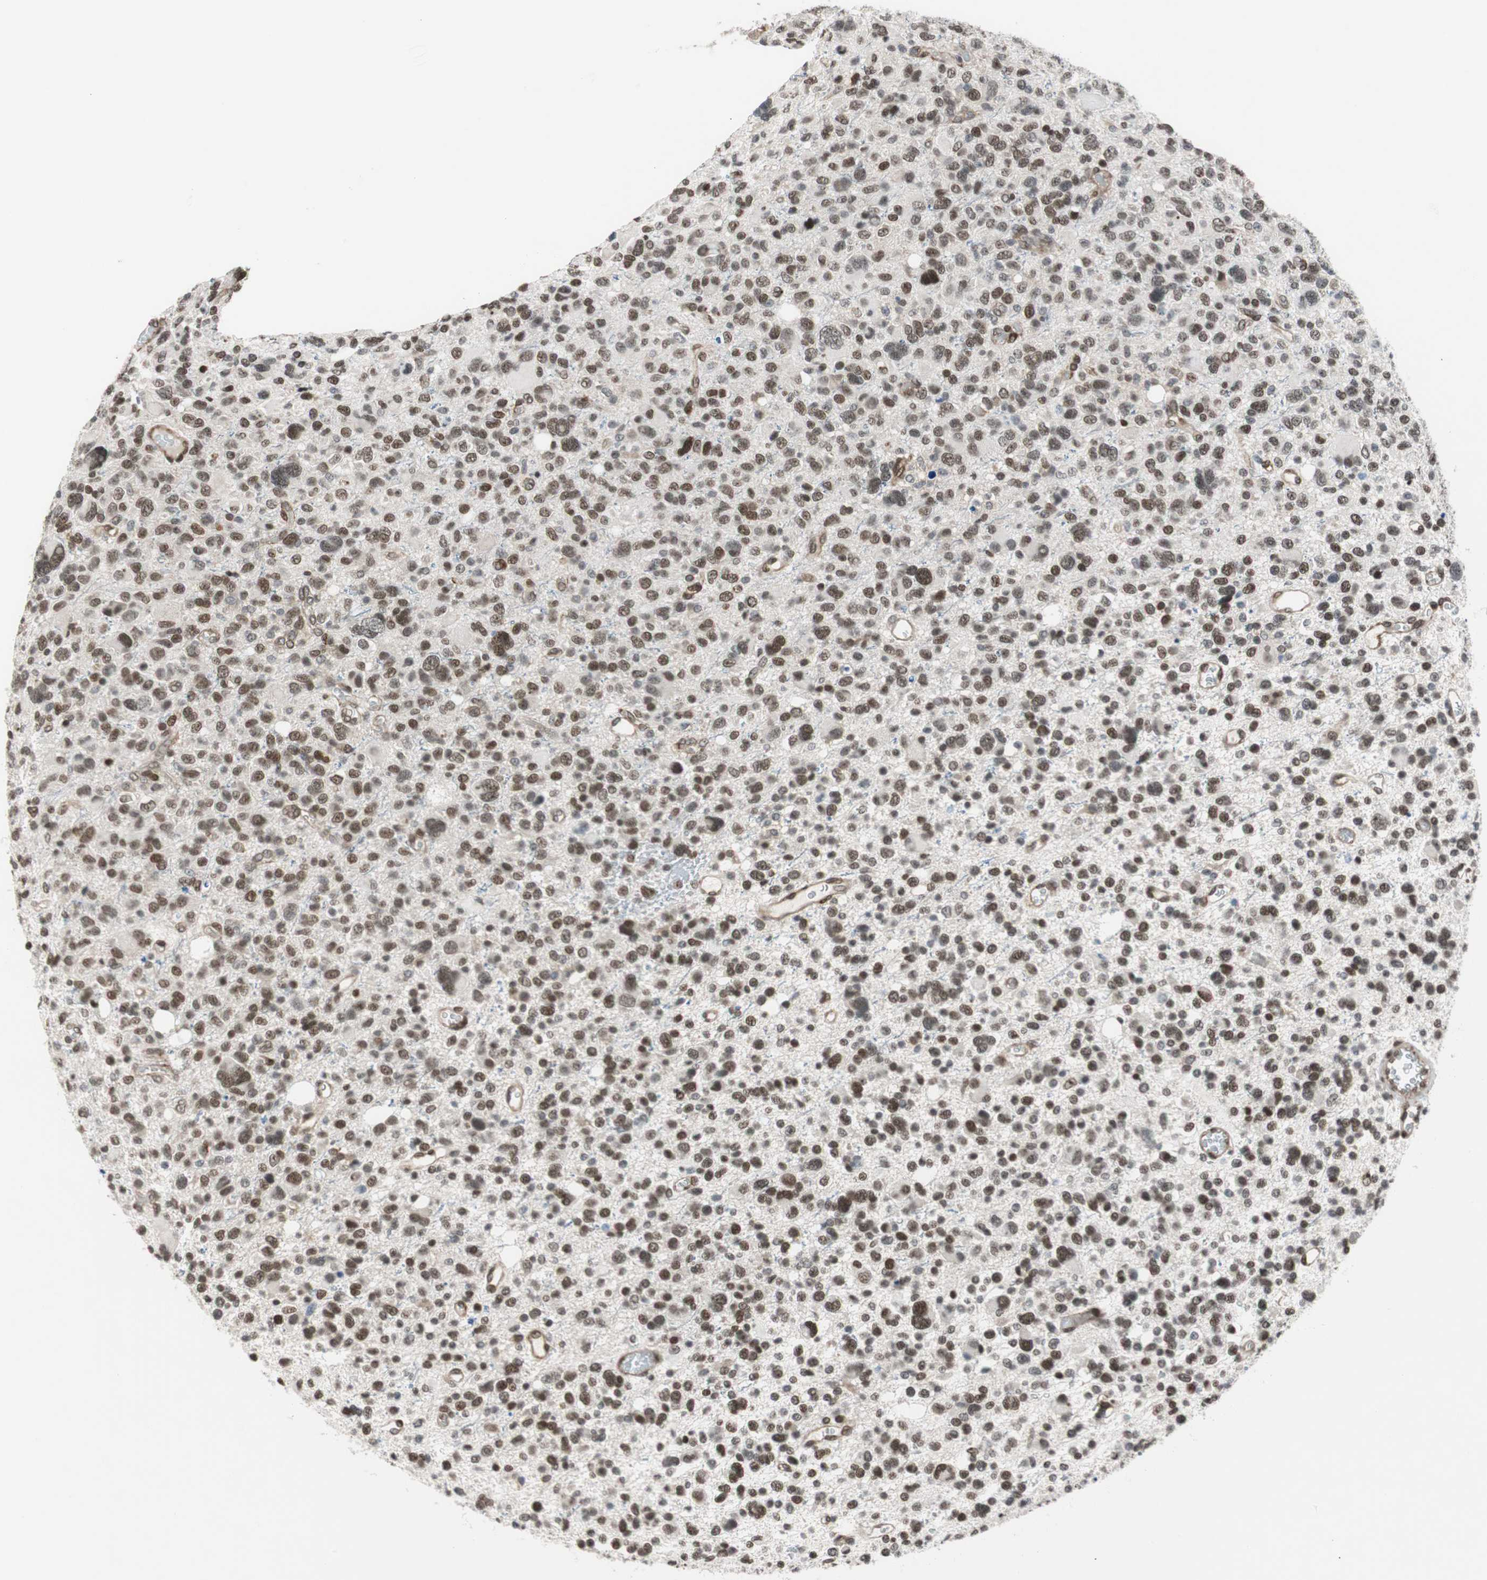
{"staining": {"intensity": "strong", "quantity": ">75%", "location": "nuclear"}, "tissue": "glioma", "cell_type": "Tumor cells", "image_type": "cancer", "snomed": [{"axis": "morphology", "description": "Glioma, malignant, High grade"}, {"axis": "topography", "description": "Brain"}], "caption": "Immunohistochemical staining of malignant high-grade glioma exhibits strong nuclear protein expression in approximately >75% of tumor cells.", "gene": "ZNF512B", "patient": {"sex": "male", "age": 48}}